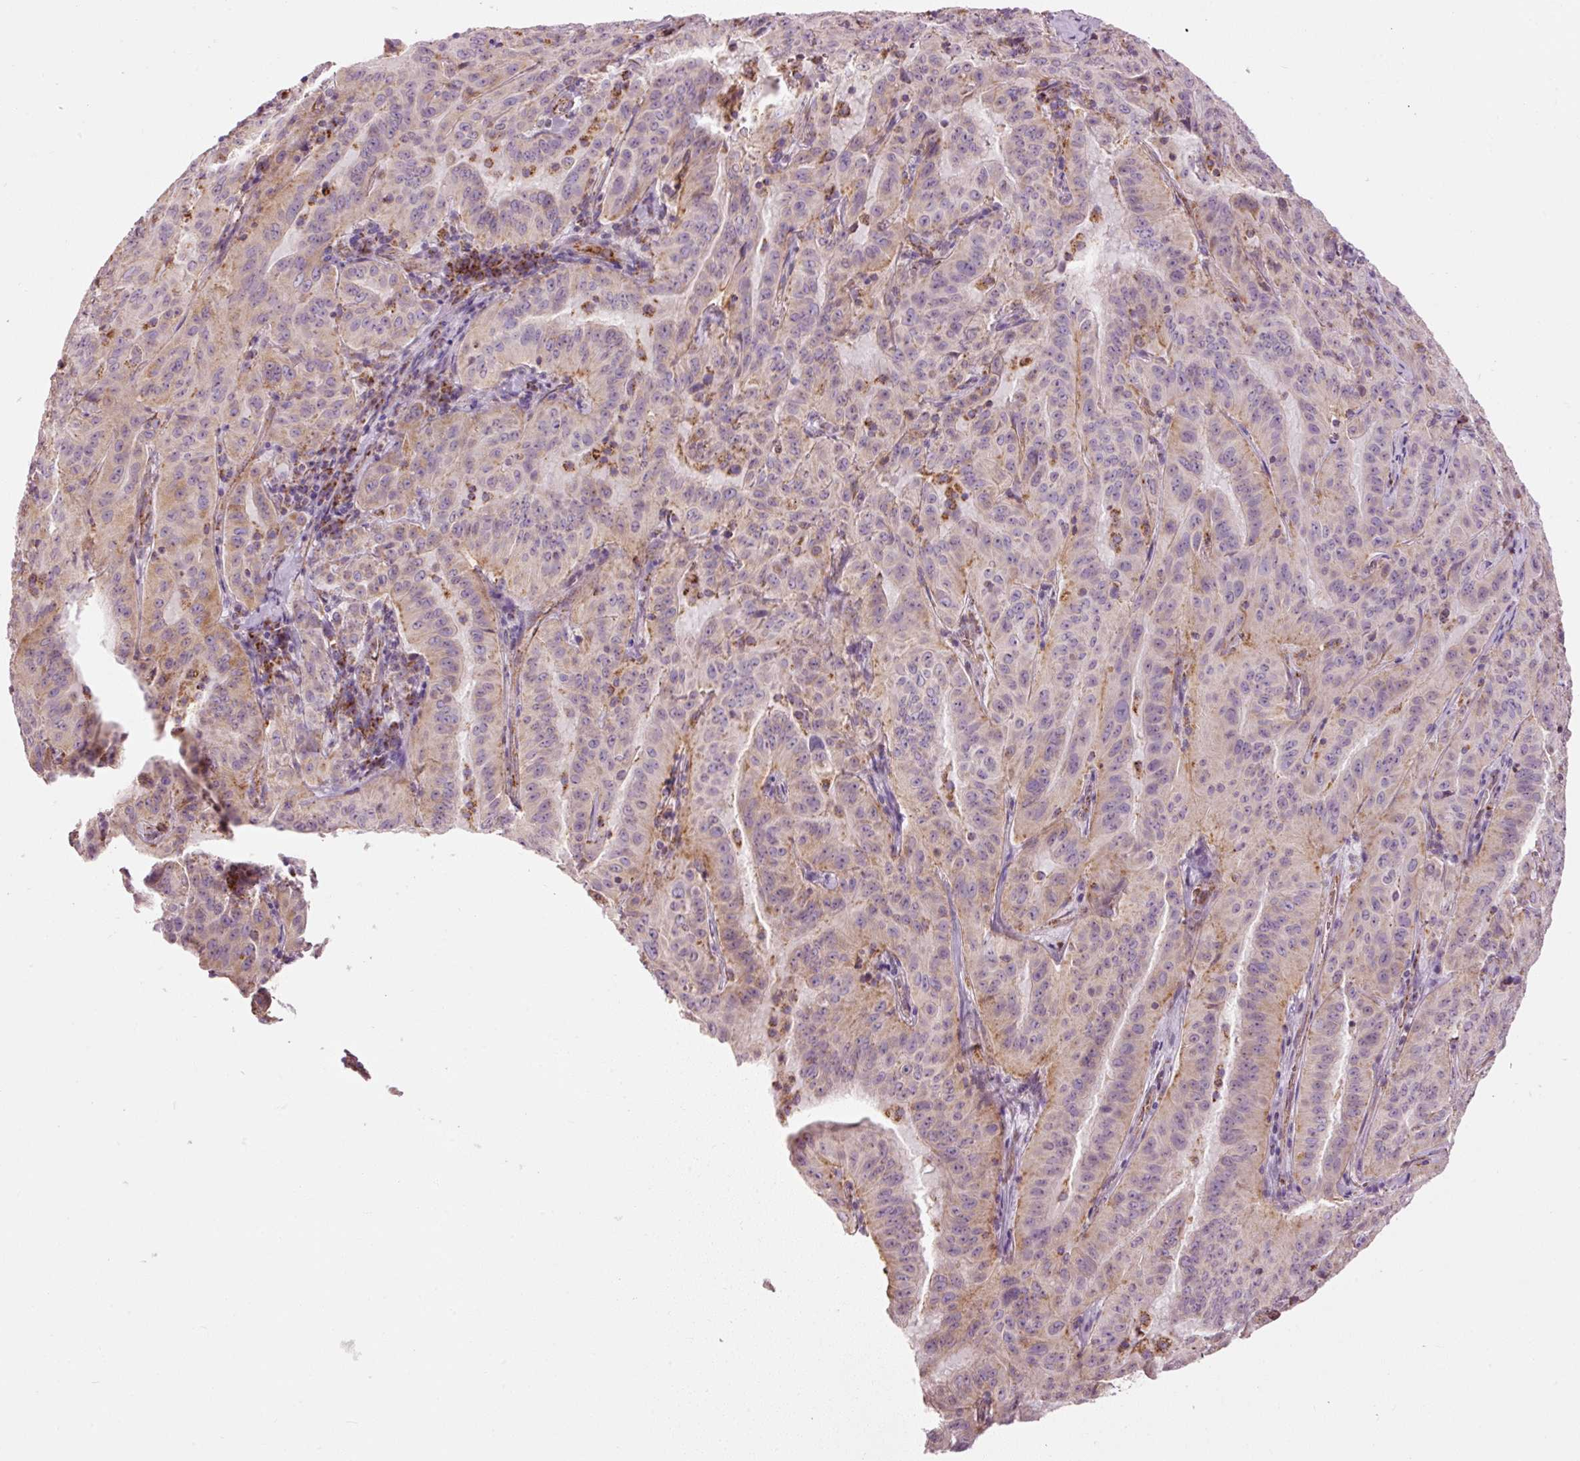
{"staining": {"intensity": "moderate", "quantity": "25%-75%", "location": "cytoplasmic/membranous"}, "tissue": "pancreatic cancer", "cell_type": "Tumor cells", "image_type": "cancer", "snomed": [{"axis": "morphology", "description": "Adenocarcinoma, NOS"}, {"axis": "topography", "description": "Pancreas"}], "caption": "The immunohistochemical stain labels moderate cytoplasmic/membranous staining in tumor cells of pancreatic adenocarcinoma tissue.", "gene": "NDUFB4", "patient": {"sex": "male", "age": 63}}